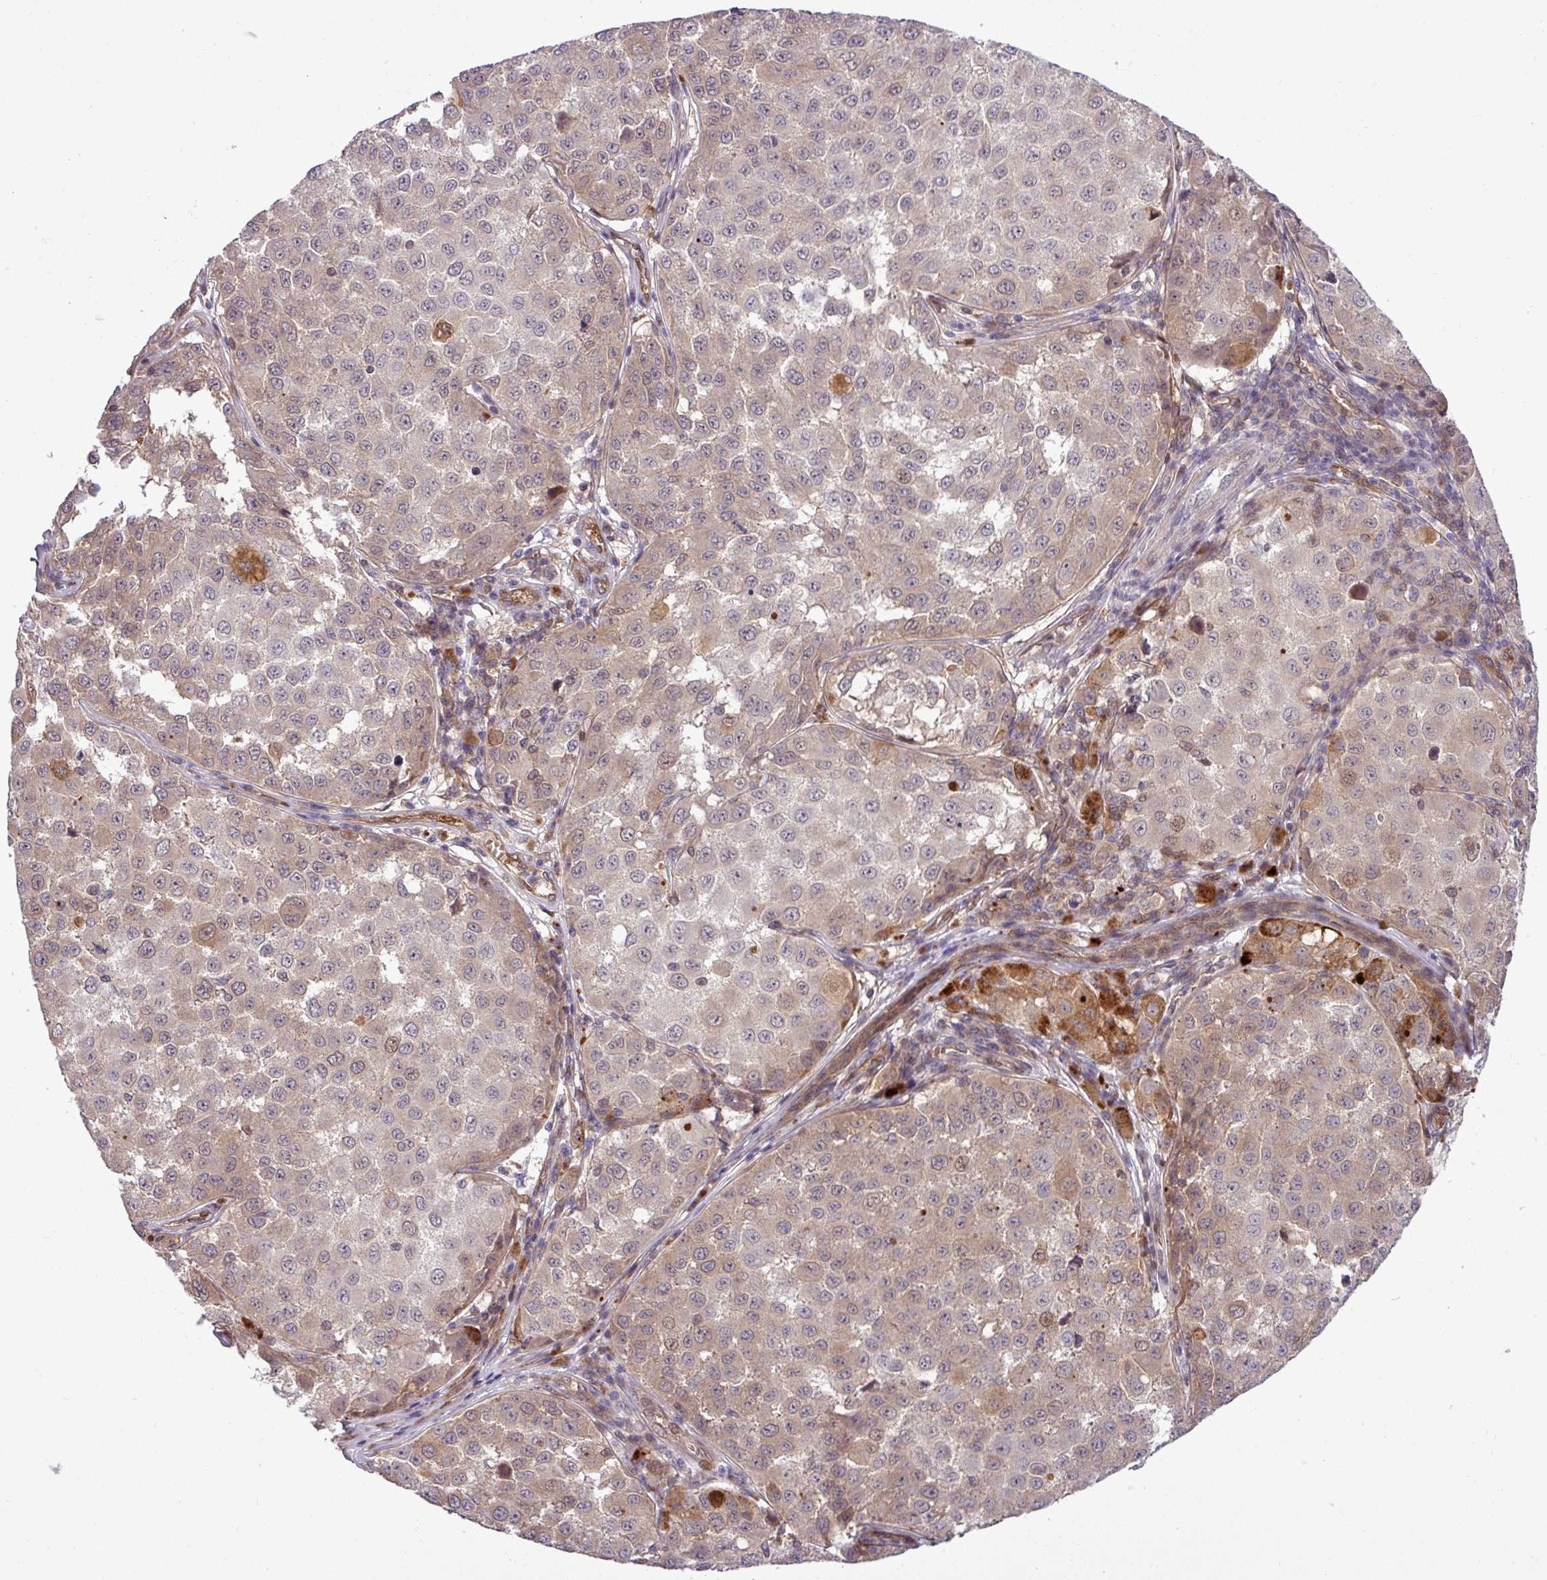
{"staining": {"intensity": "weak", "quantity": "<25%", "location": "cytoplasmic/membranous,nuclear"}, "tissue": "melanoma", "cell_type": "Tumor cells", "image_type": "cancer", "snomed": [{"axis": "morphology", "description": "Malignant melanoma, NOS"}, {"axis": "topography", "description": "Skin"}], "caption": "Tumor cells show no significant protein expression in melanoma.", "gene": "CARHSP1", "patient": {"sex": "male", "age": 64}}